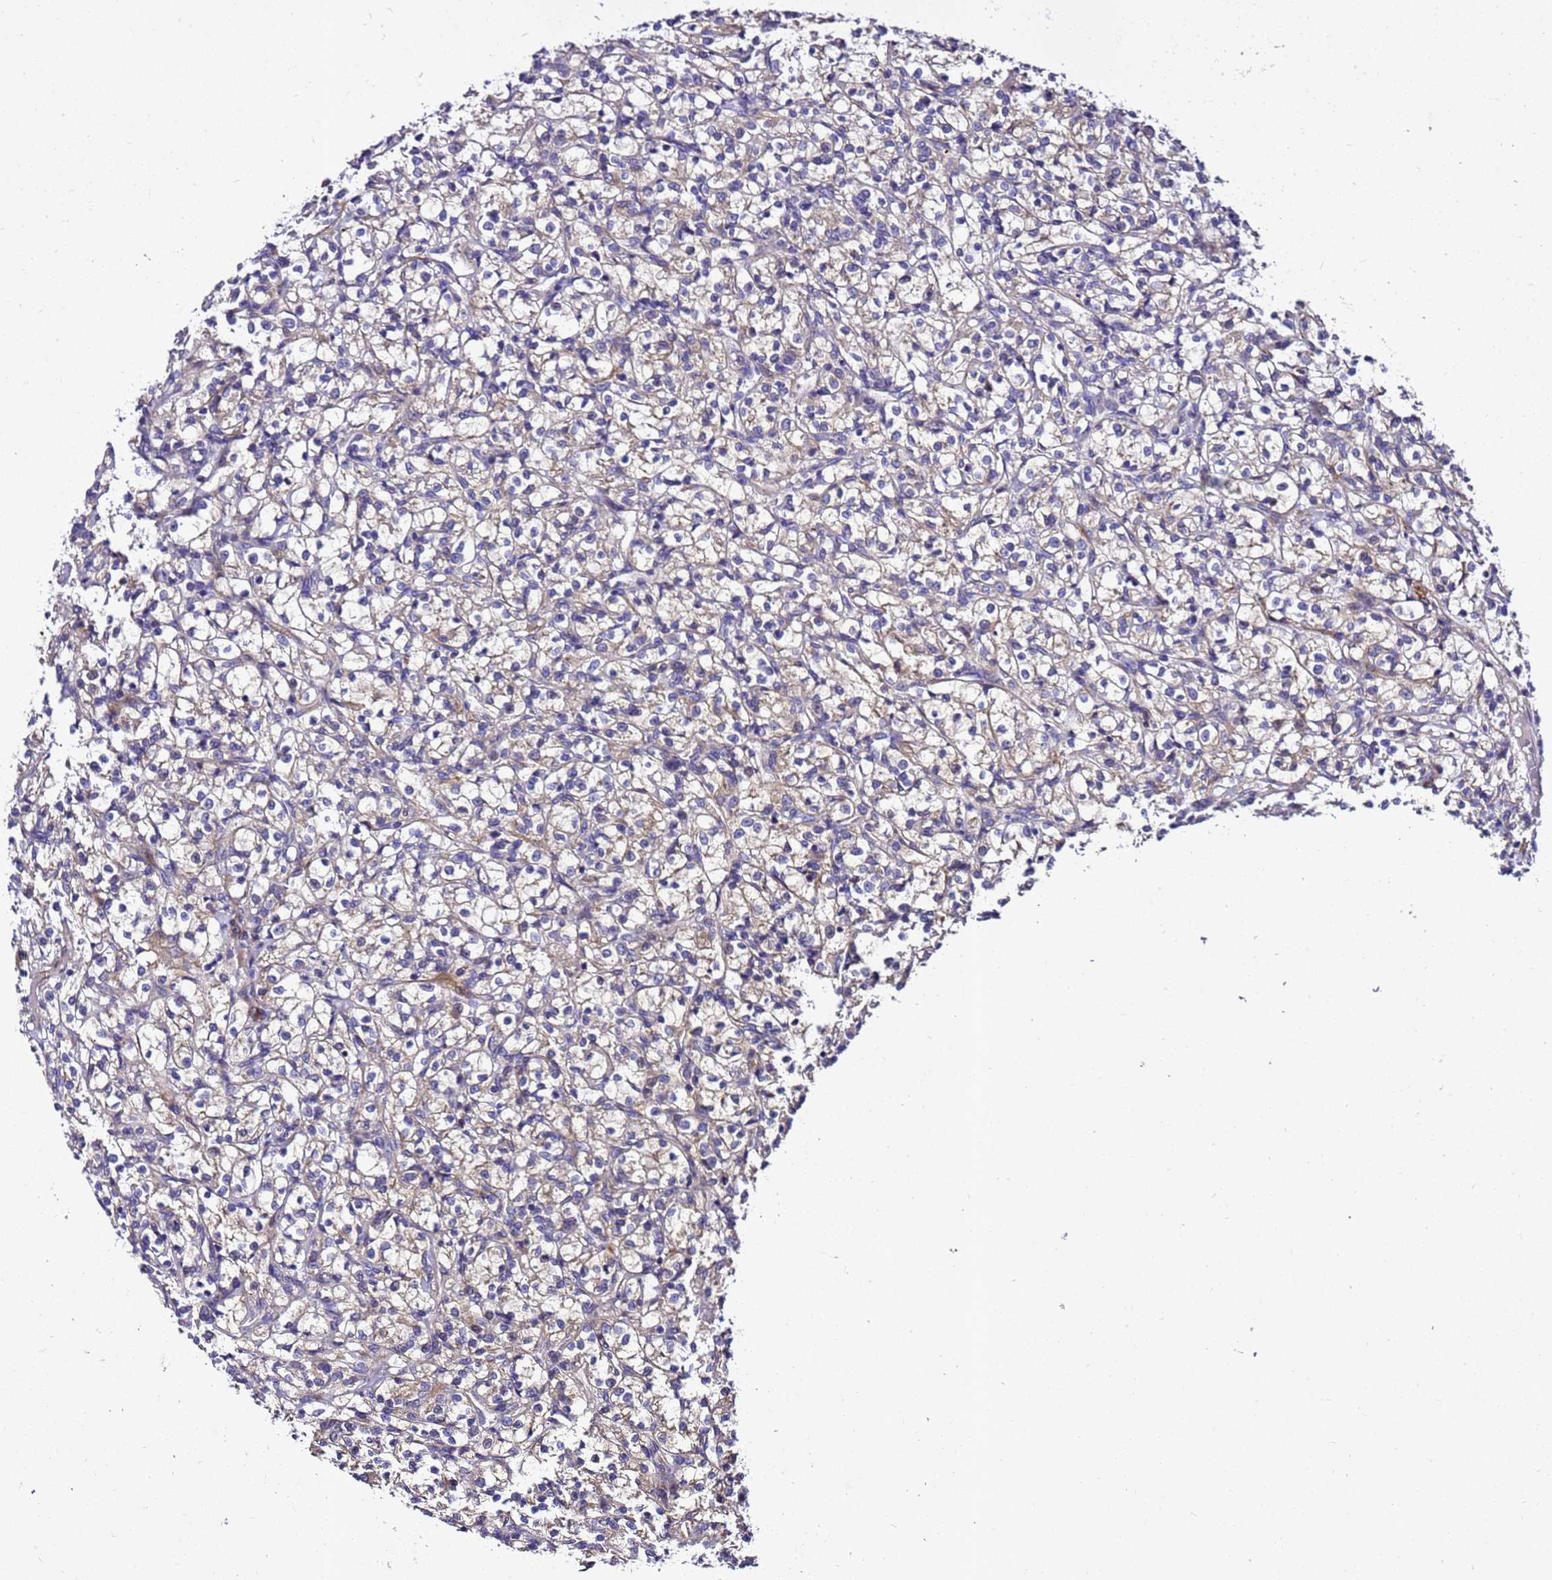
{"staining": {"intensity": "weak", "quantity": "25%-75%", "location": "cytoplasmic/membranous"}, "tissue": "renal cancer", "cell_type": "Tumor cells", "image_type": "cancer", "snomed": [{"axis": "morphology", "description": "Adenocarcinoma, NOS"}, {"axis": "topography", "description": "Kidney"}], "caption": "Human adenocarcinoma (renal) stained with a brown dye displays weak cytoplasmic/membranous positive staining in approximately 25%-75% of tumor cells.", "gene": "ZNF417", "patient": {"sex": "female", "age": 69}}